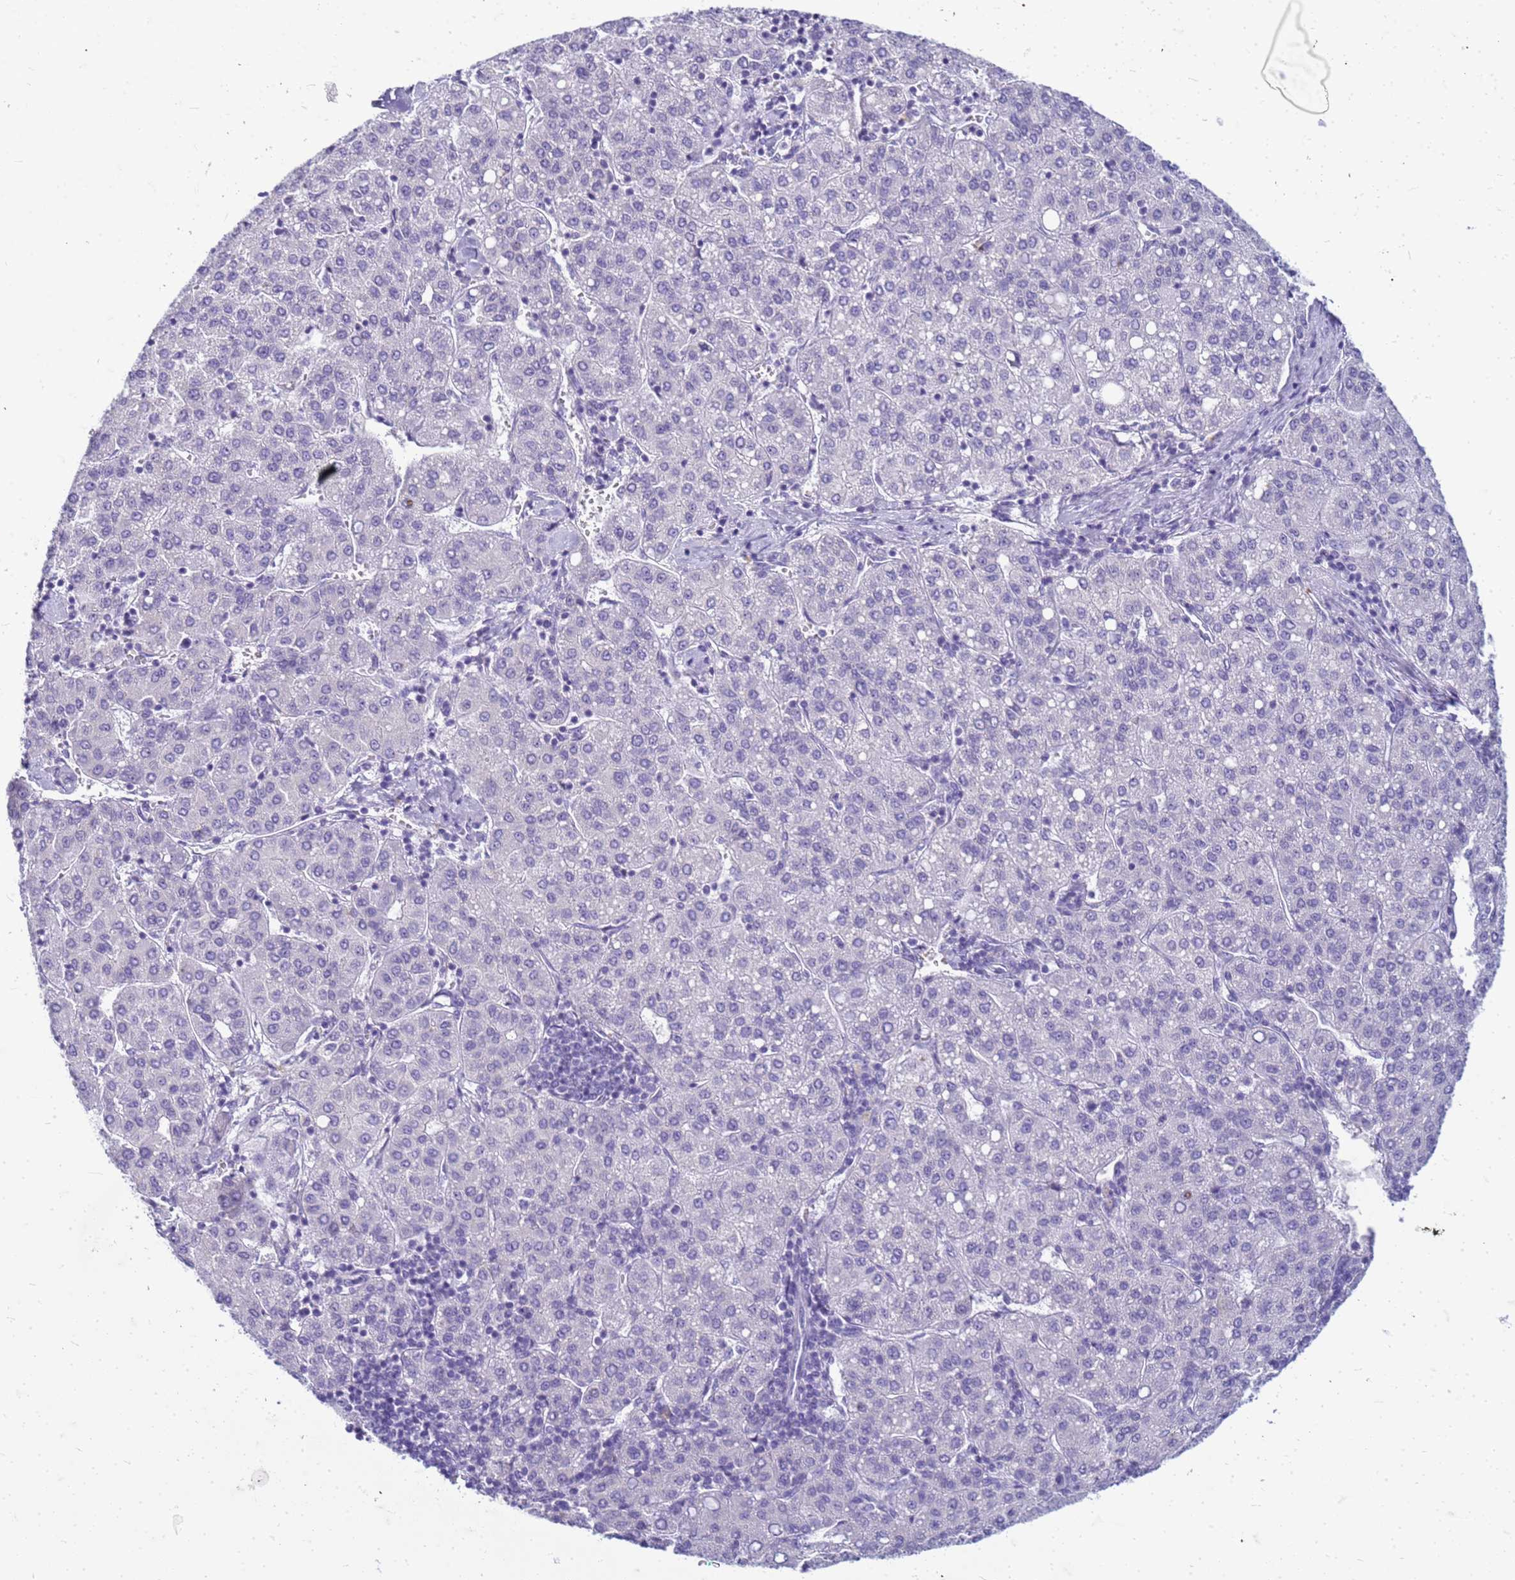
{"staining": {"intensity": "negative", "quantity": "none", "location": "none"}, "tissue": "liver cancer", "cell_type": "Tumor cells", "image_type": "cancer", "snomed": [{"axis": "morphology", "description": "Carcinoma, Hepatocellular, NOS"}, {"axis": "topography", "description": "Liver"}], "caption": "Liver cancer was stained to show a protein in brown. There is no significant positivity in tumor cells.", "gene": "CFAP100", "patient": {"sex": "male", "age": 65}}